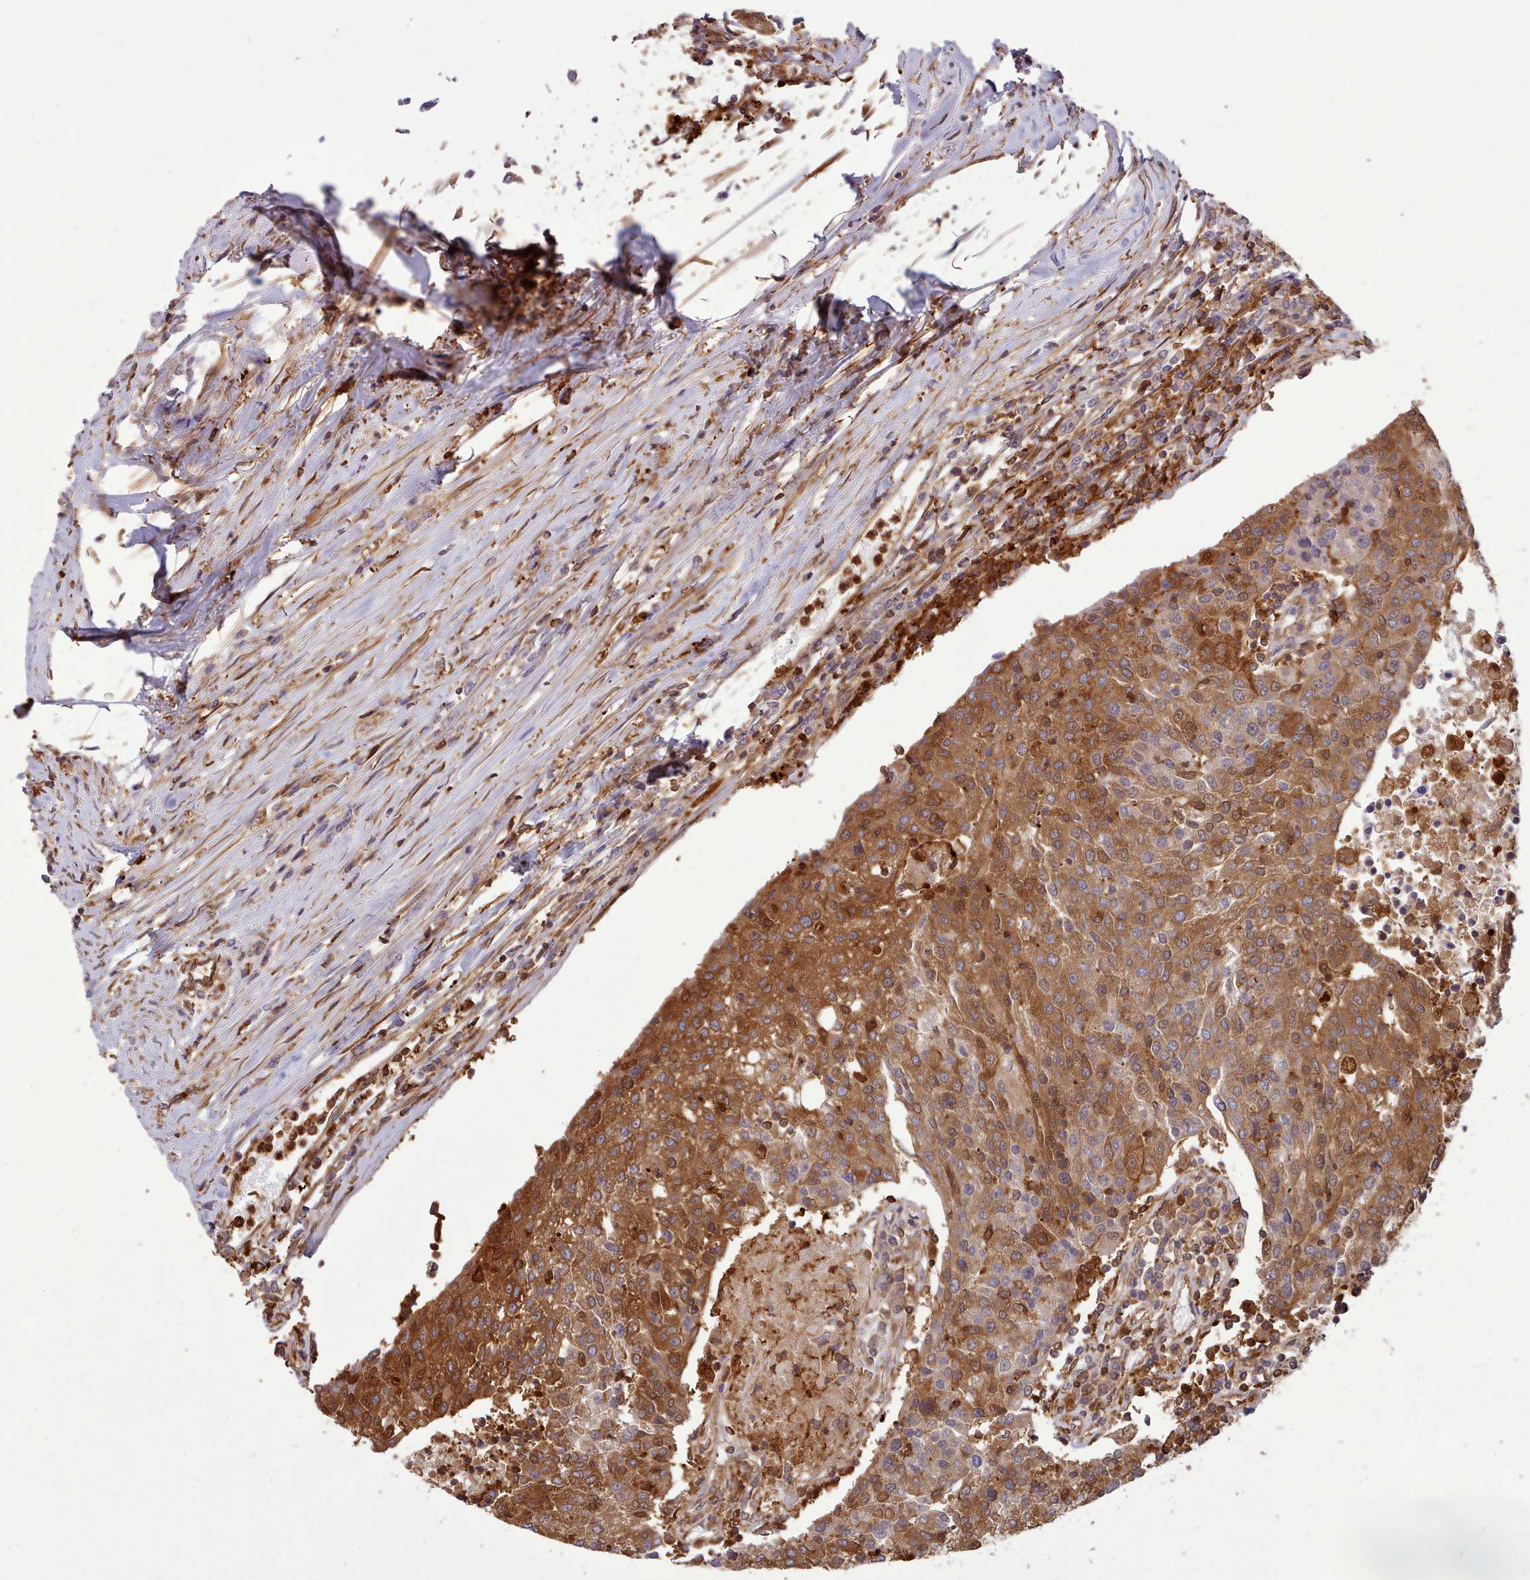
{"staining": {"intensity": "strong", "quantity": ">75%", "location": "cytoplasmic/membranous"}, "tissue": "urothelial cancer", "cell_type": "Tumor cells", "image_type": "cancer", "snomed": [{"axis": "morphology", "description": "Urothelial carcinoma, High grade"}, {"axis": "topography", "description": "Urinary bladder"}], "caption": "Protein expression by immunohistochemistry shows strong cytoplasmic/membranous positivity in about >75% of tumor cells in urothelial cancer.", "gene": "SLC4A9", "patient": {"sex": "female", "age": 85}}